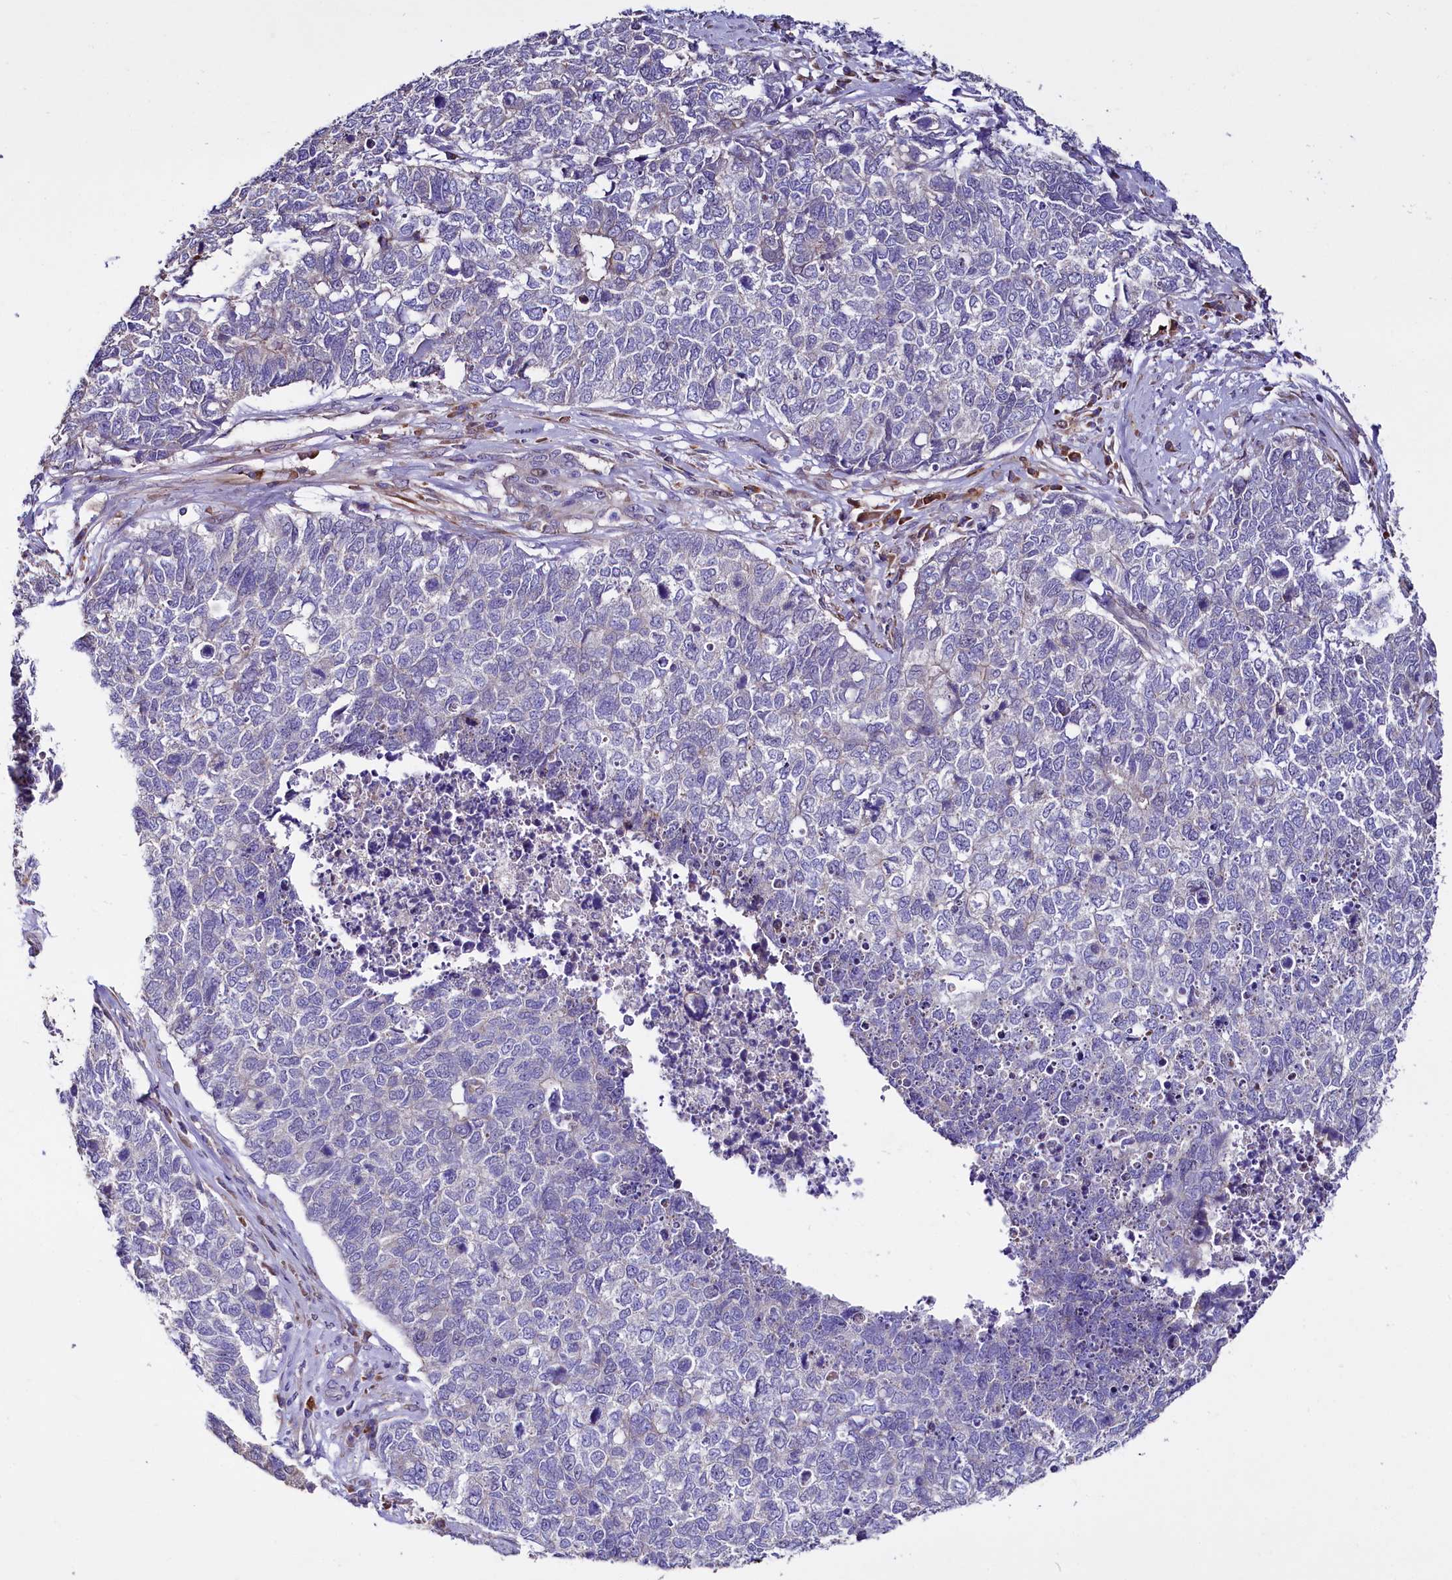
{"staining": {"intensity": "negative", "quantity": "none", "location": "none"}, "tissue": "cervical cancer", "cell_type": "Tumor cells", "image_type": "cancer", "snomed": [{"axis": "morphology", "description": "Squamous cell carcinoma, NOS"}, {"axis": "topography", "description": "Cervix"}], "caption": "Immunohistochemistry of cervical cancer reveals no positivity in tumor cells.", "gene": "WNT8A", "patient": {"sex": "female", "age": 63}}